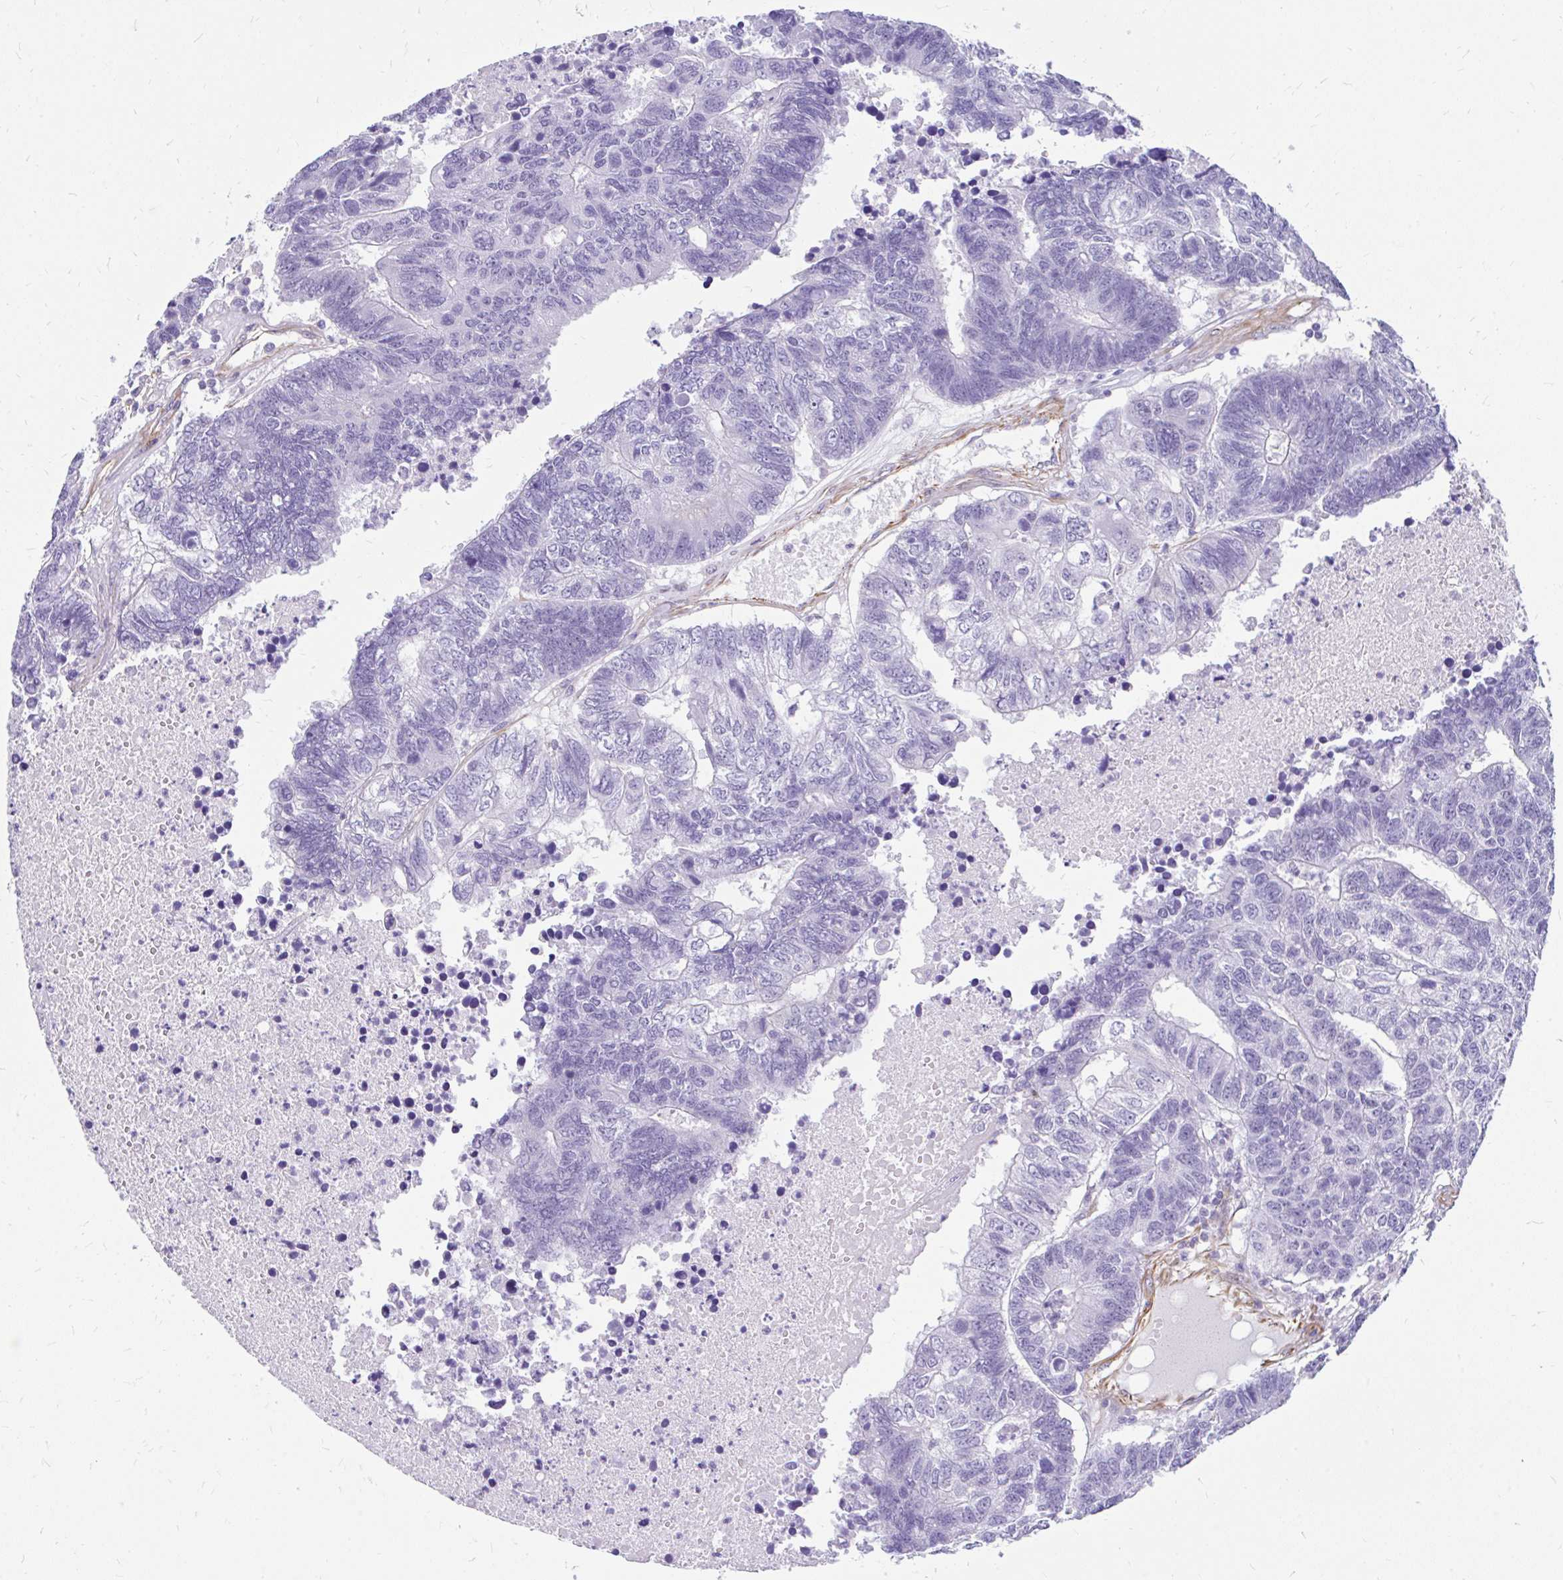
{"staining": {"intensity": "negative", "quantity": "none", "location": "none"}, "tissue": "colorectal cancer", "cell_type": "Tumor cells", "image_type": "cancer", "snomed": [{"axis": "morphology", "description": "Adenocarcinoma, NOS"}, {"axis": "topography", "description": "Colon"}], "caption": "Tumor cells show no significant protein expression in adenocarcinoma (colorectal). The staining was performed using DAB (3,3'-diaminobenzidine) to visualize the protein expression in brown, while the nuclei were stained in blue with hematoxylin (Magnification: 20x).", "gene": "FAM83C", "patient": {"sex": "female", "age": 48}}